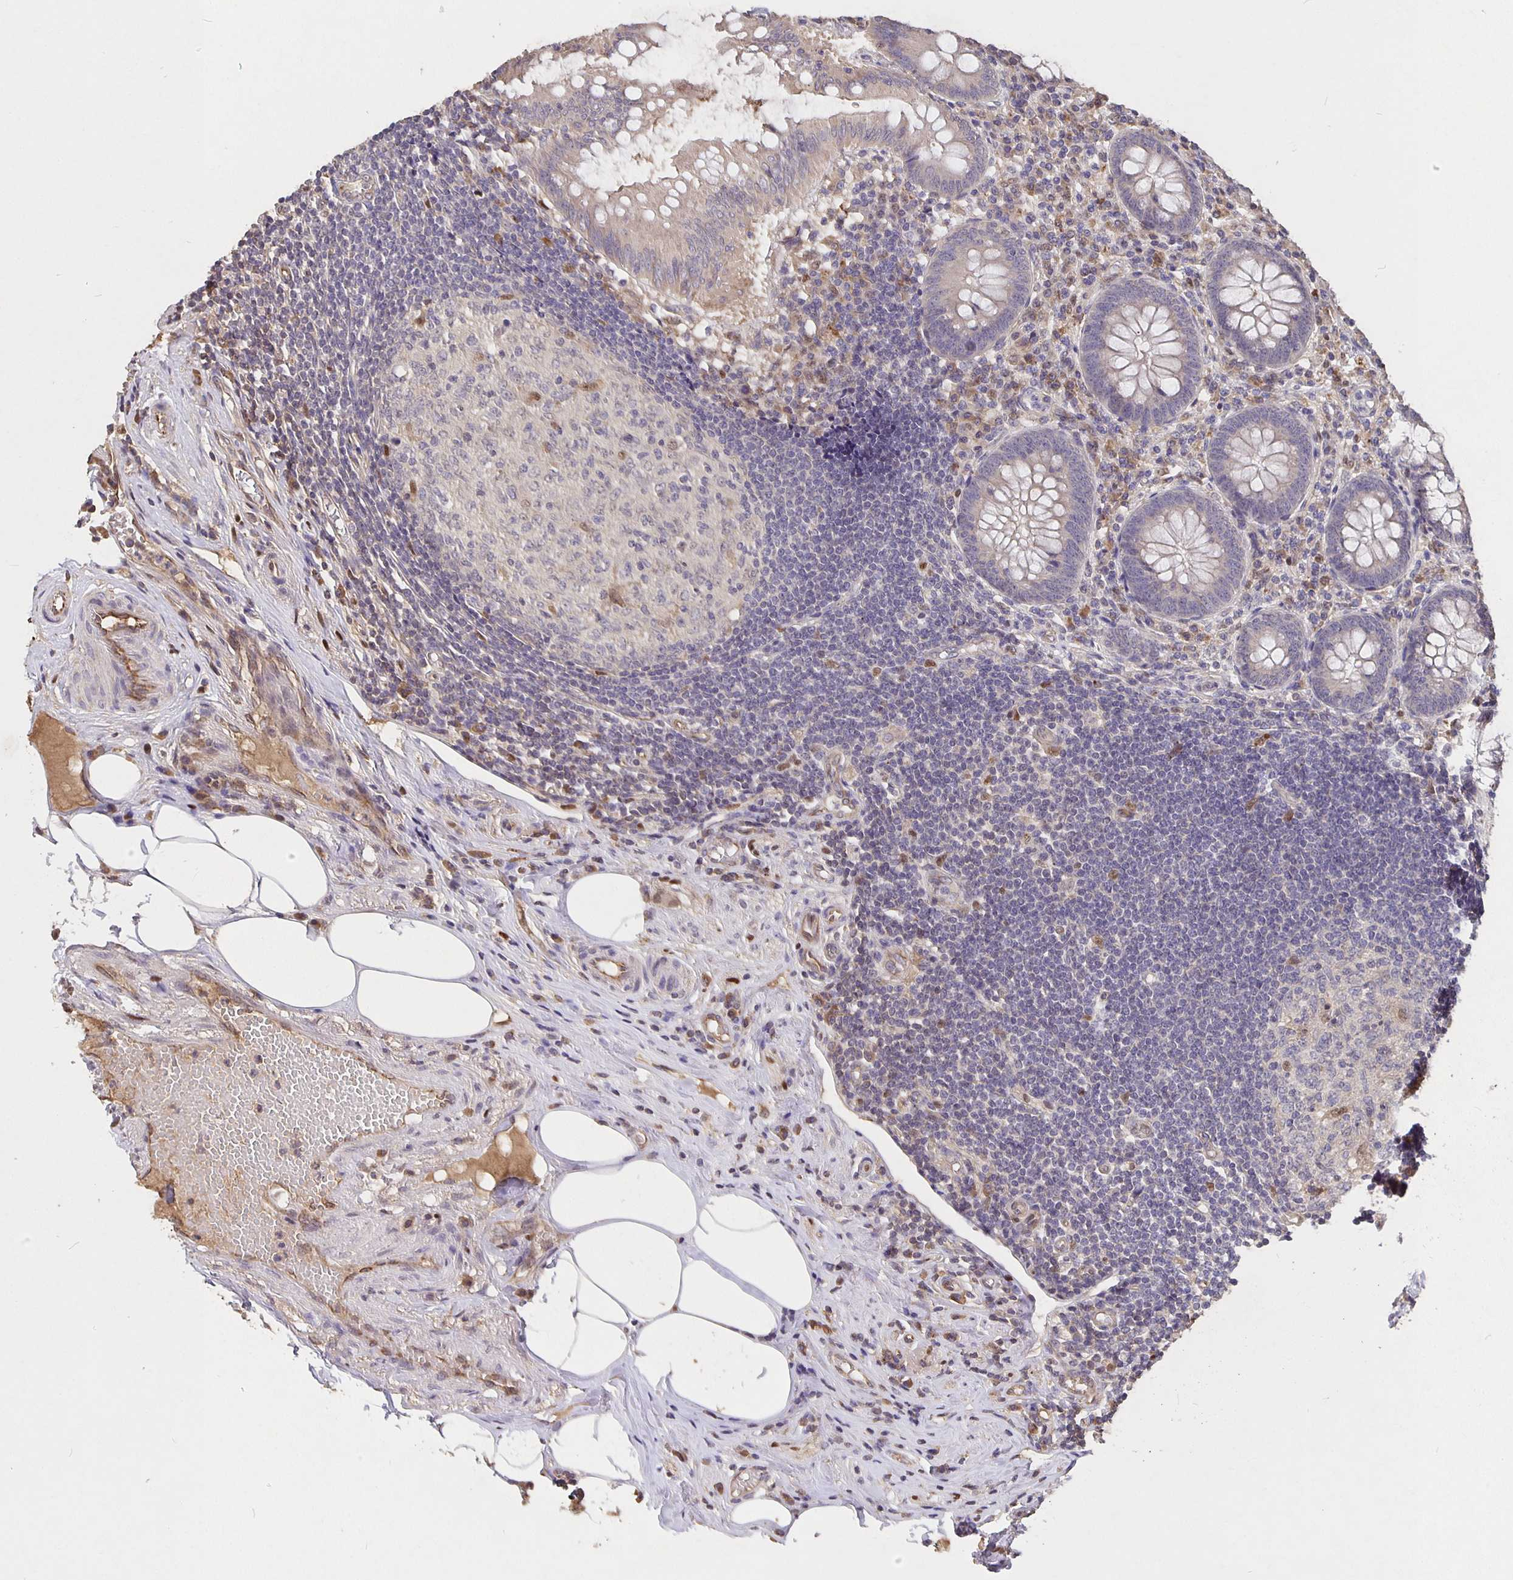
{"staining": {"intensity": "weak", "quantity": ">75%", "location": "cytoplasmic/membranous"}, "tissue": "appendix", "cell_type": "Glandular cells", "image_type": "normal", "snomed": [{"axis": "morphology", "description": "Normal tissue, NOS"}, {"axis": "topography", "description": "Appendix"}], "caption": "Weak cytoplasmic/membranous positivity for a protein is present in approximately >75% of glandular cells of normal appendix using immunohistochemistry (IHC).", "gene": "NOG", "patient": {"sex": "female", "age": 57}}